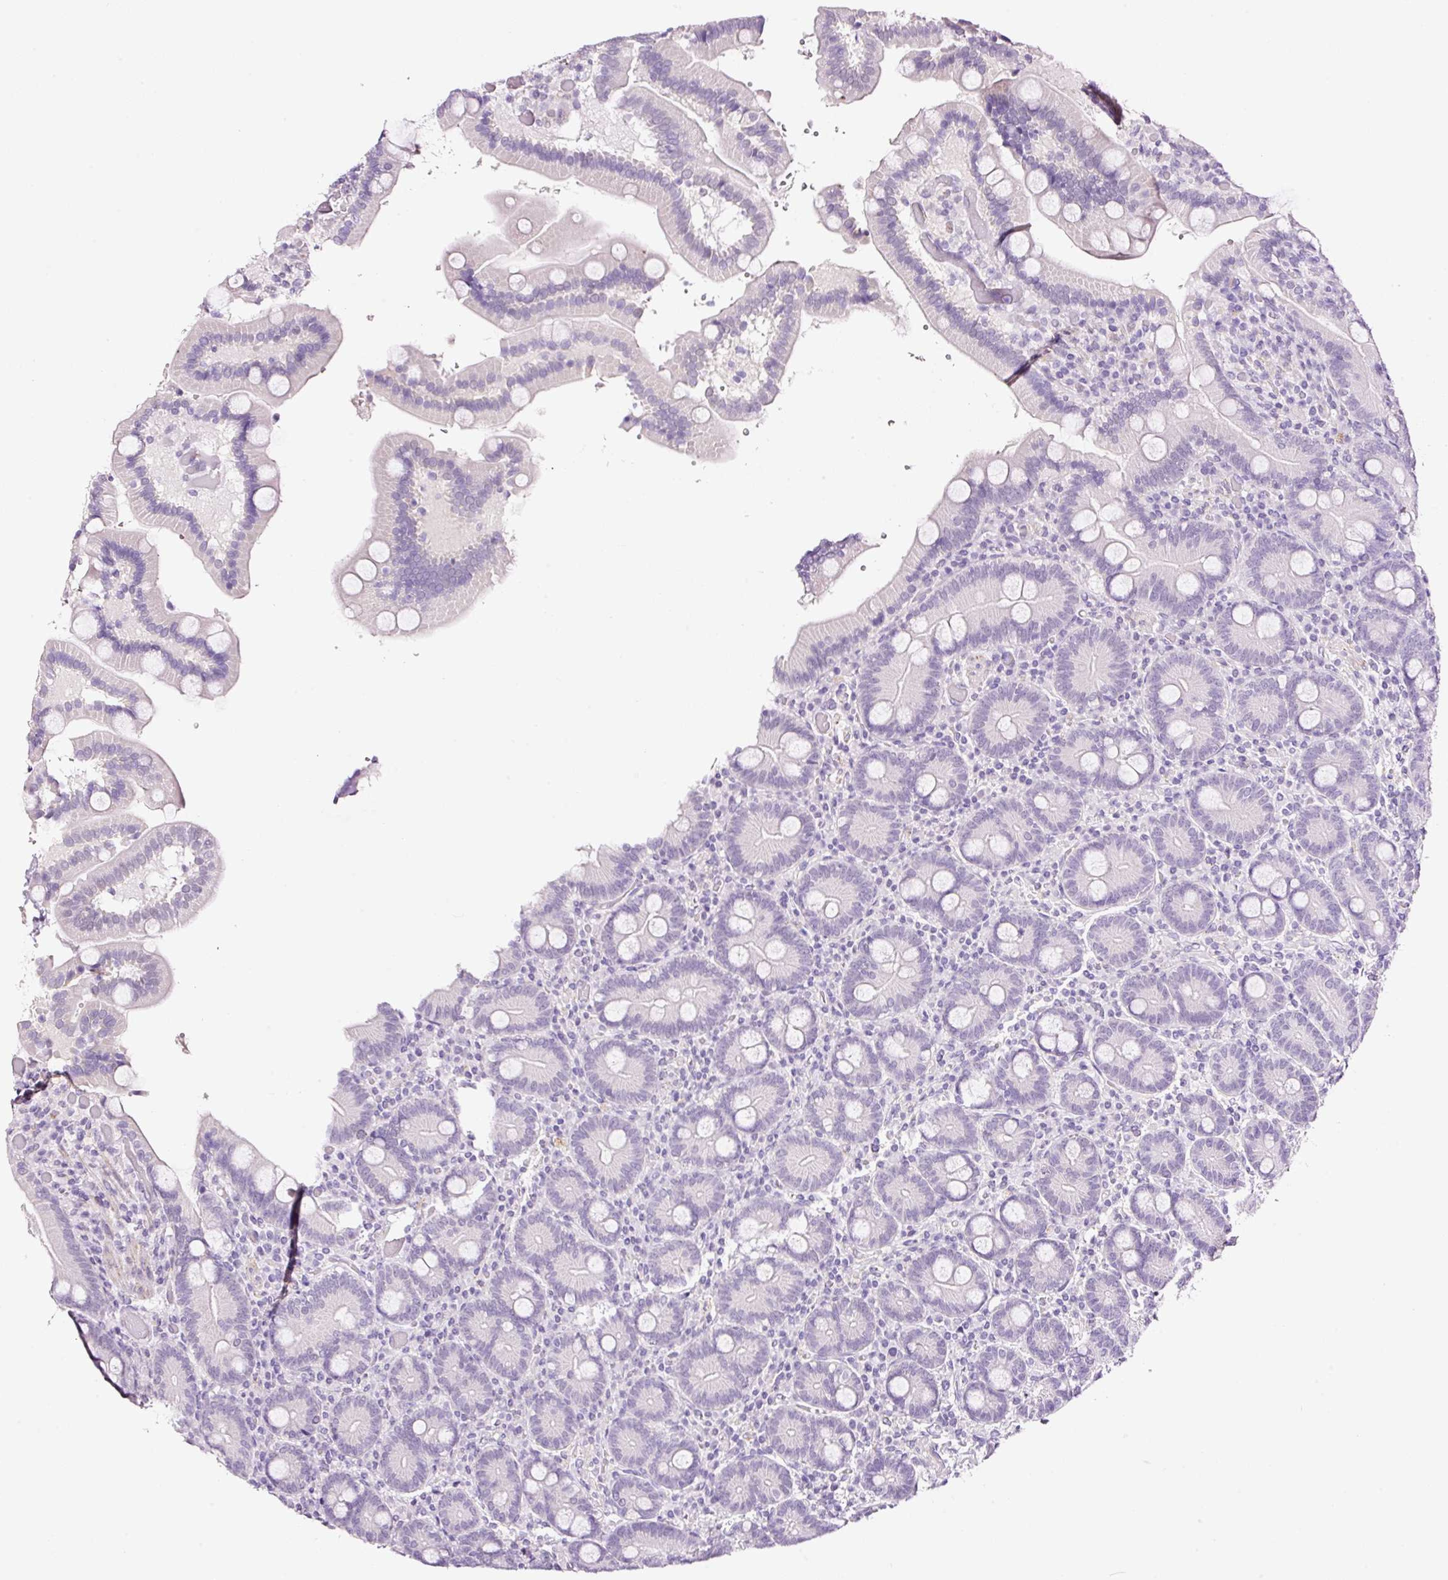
{"staining": {"intensity": "negative", "quantity": "none", "location": "none"}, "tissue": "duodenum", "cell_type": "Glandular cells", "image_type": "normal", "snomed": [{"axis": "morphology", "description": "Normal tissue, NOS"}, {"axis": "topography", "description": "Duodenum"}], "caption": "High magnification brightfield microscopy of unremarkable duodenum stained with DAB (brown) and counterstained with hematoxylin (blue): glandular cells show no significant expression.", "gene": "RTF2", "patient": {"sex": "female", "age": 62}}